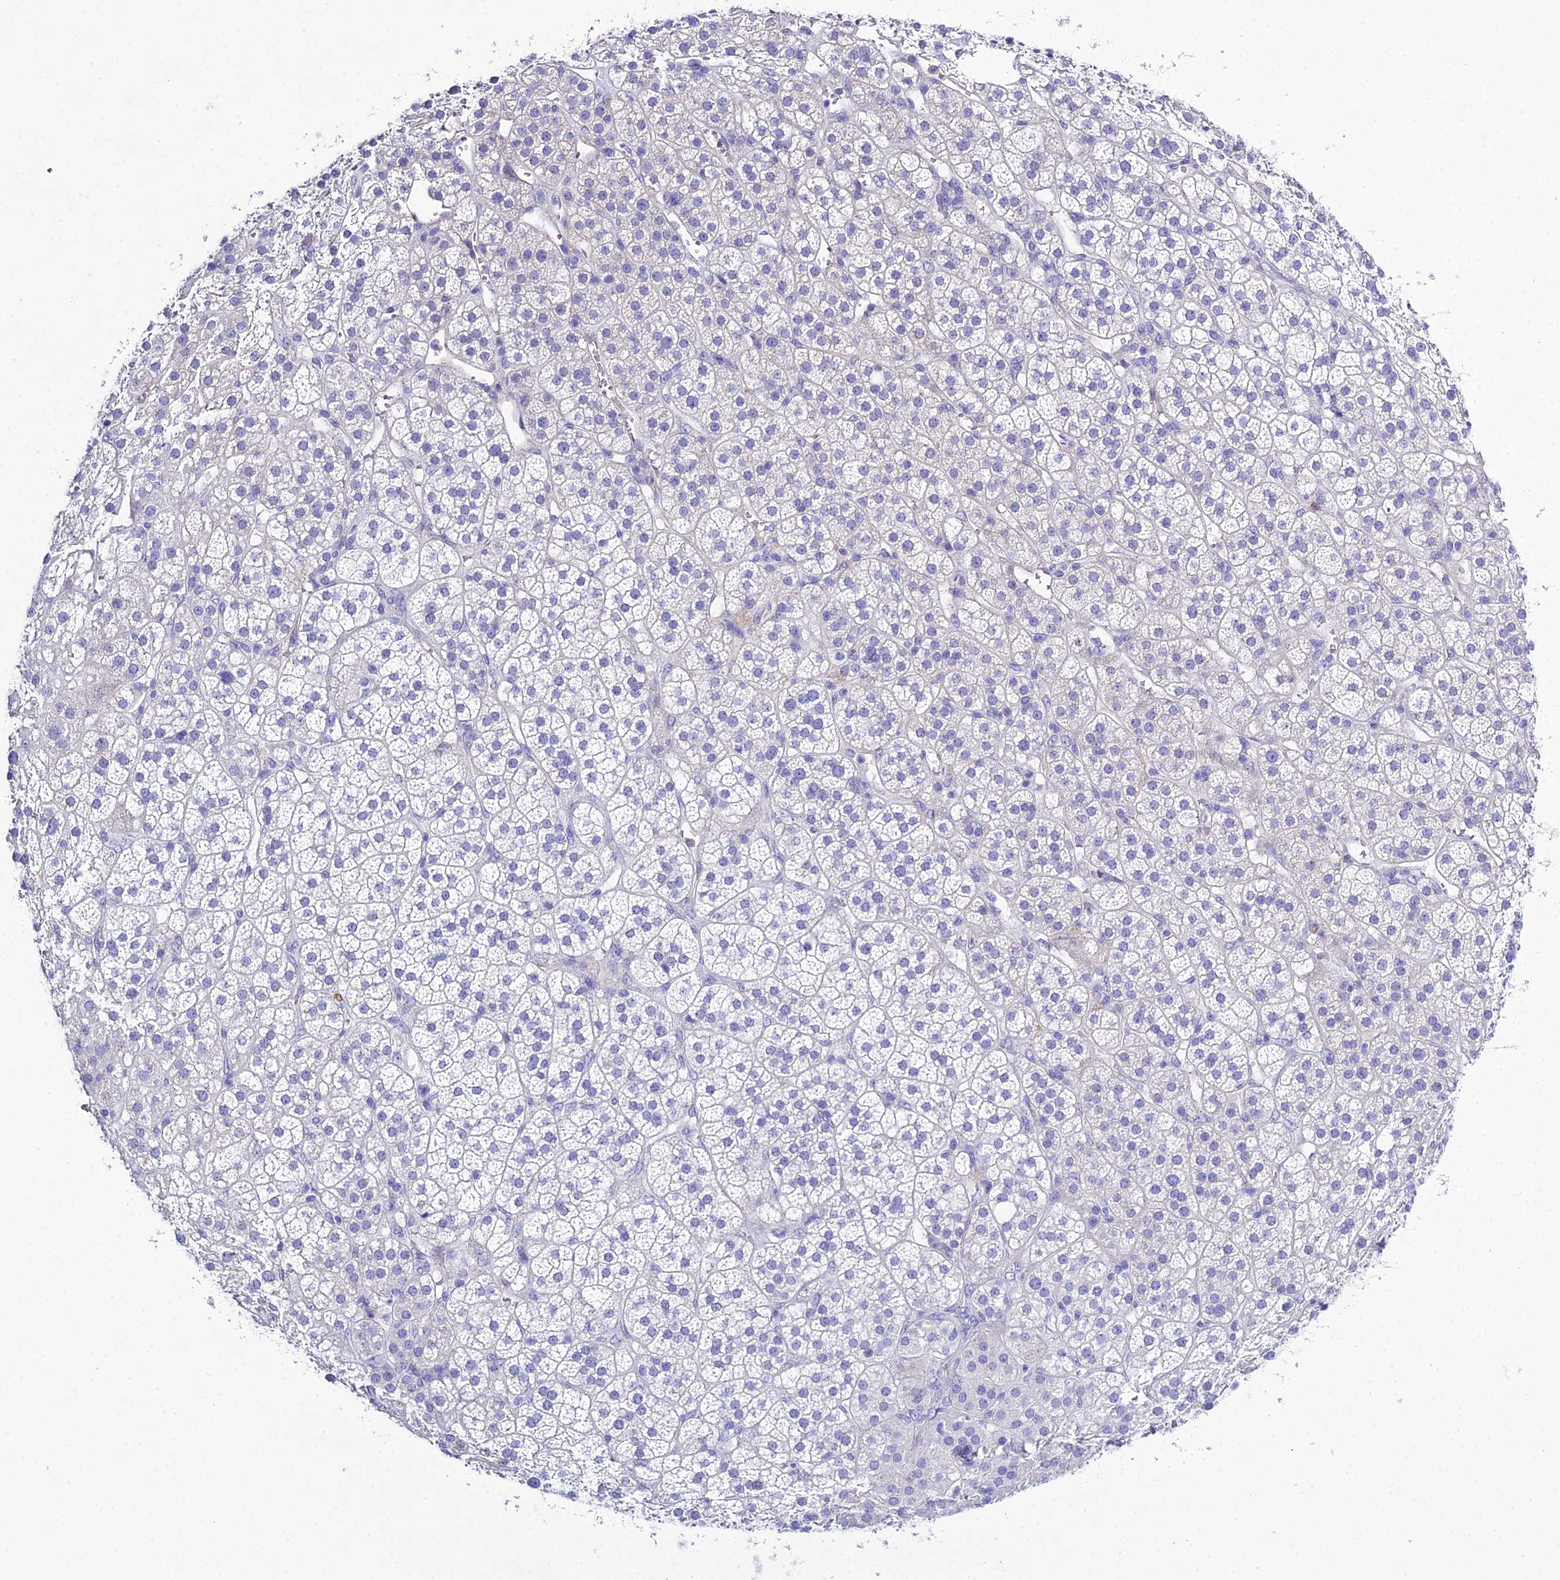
{"staining": {"intensity": "negative", "quantity": "none", "location": "none"}, "tissue": "adrenal gland", "cell_type": "Glandular cells", "image_type": "normal", "snomed": [{"axis": "morphology", "description": "Normal tissue, NOS"}, {"axis": "topography", "description": "Adrenal gland"}], "caption": "Immunohistochemistry image of normal adrenal gland: adrenal gland stained with DAB (3,3'-diaminobenzidine) reveals no significant protein staining in glandular cells.", "gene": "OR1Q1", "patient": {"sex": "female", "age": 70}}